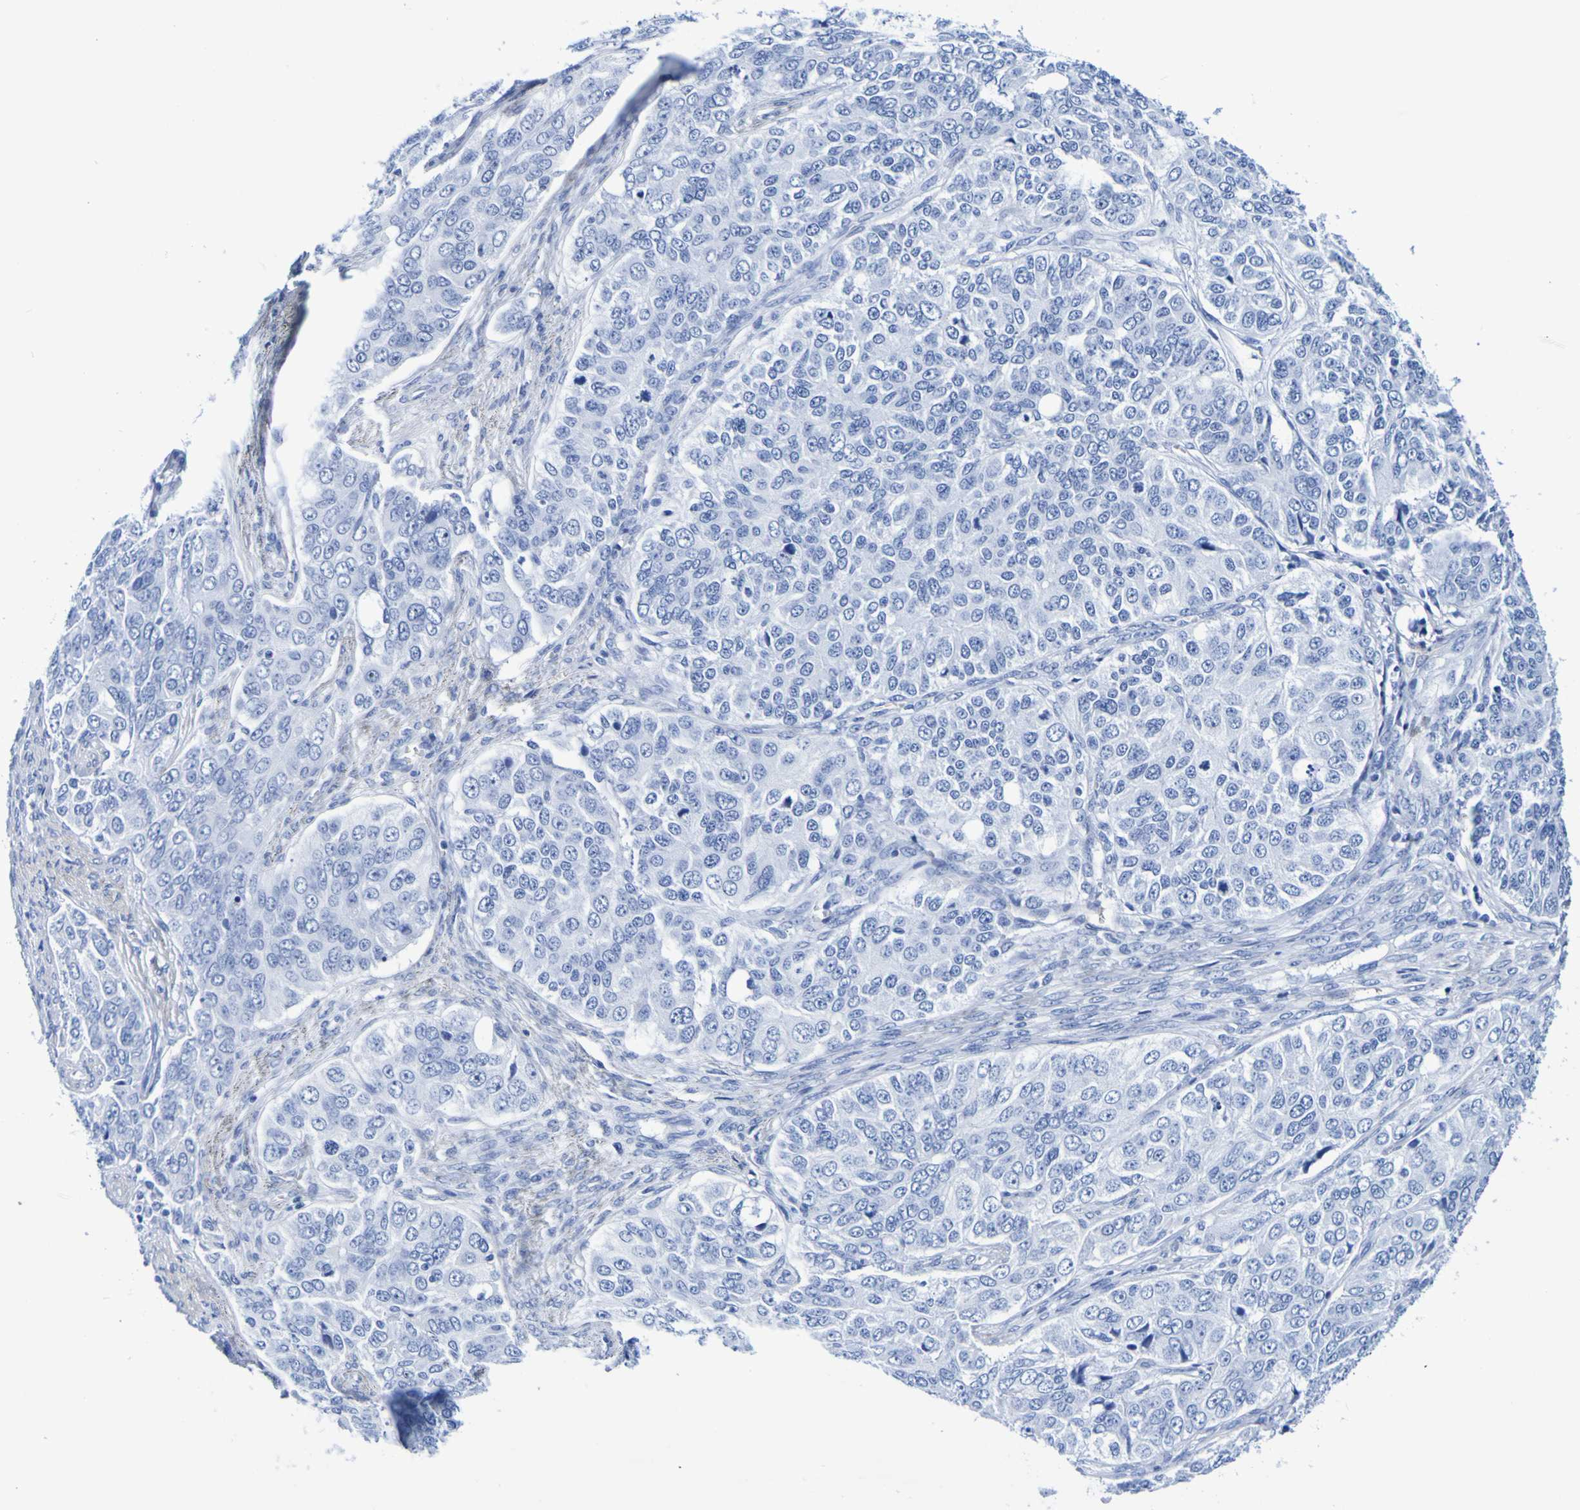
{"staining": {"intensity": "negative", "quantity": "none", "location": "none"}, "tissue": "ovarian cancer", "cell_type": "Tumor cells", "image_type": "cancer", "snomed": [{"axis": "morphology", "description": "Carcinoma, endometroid"}, {"axis": "topography", "description": "Ovary"}], "caption": "Photomicrograph shows no protein staining in tumor cells of ovarian cancer tissue.", "gene": "DPEP1", "patient": {"sex": "female", "age": 51}}